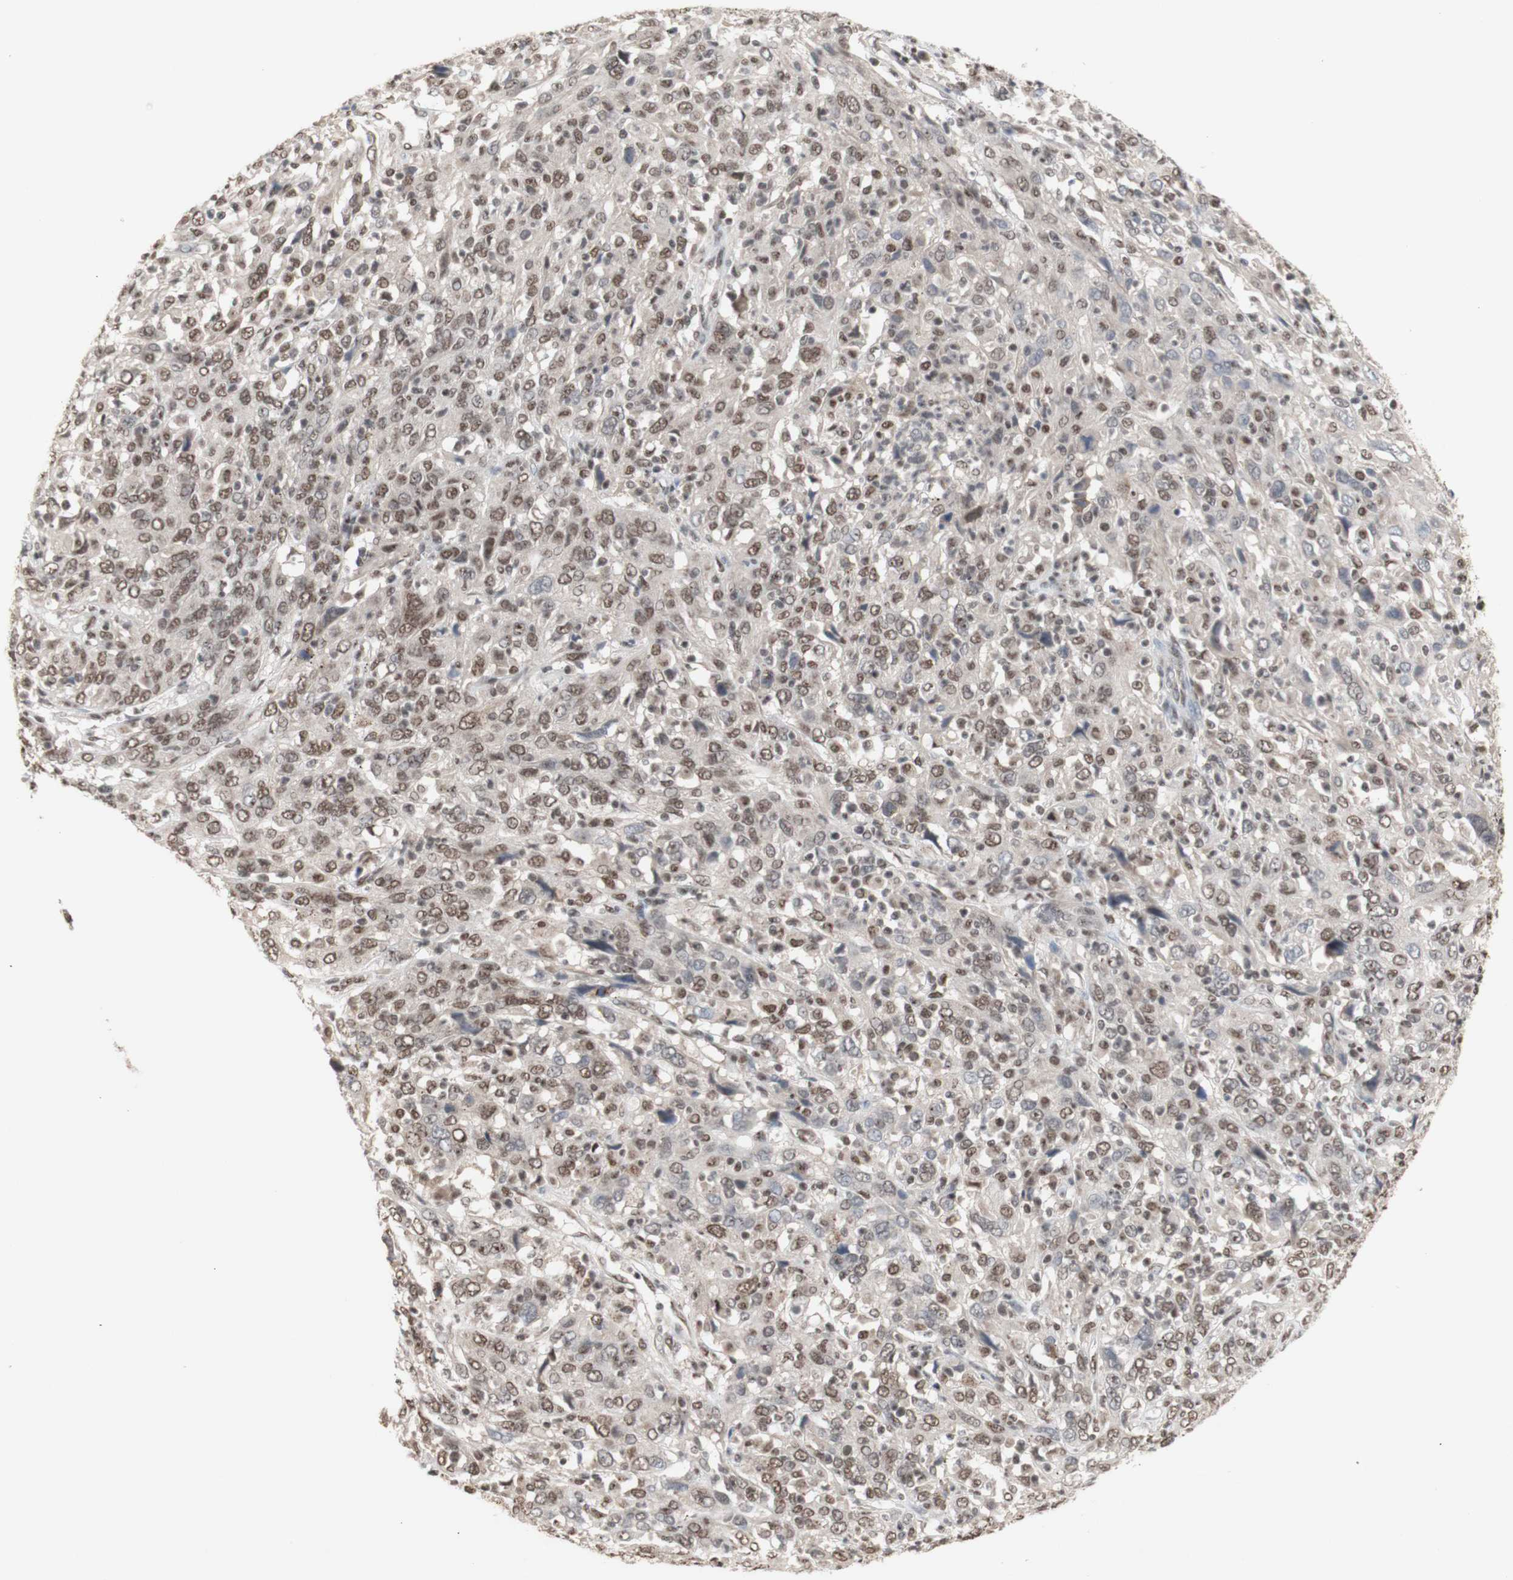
{"staining": {"intensity": "weak", "quantity": ">75%", "location": "nuclear"}, "tissue": "cervical cancer", "cell_type": "Tumor cells", "image_type": "cancer", "snomed": [{"axis": "morphology", "description": "Squamous cell carcinoma, NOS"}, {"axis": "topography", "description": "Cervix"}], "caption": "Immunohistochemistry (IHC) (DAB (3,3'-diaminobenzidine)) staining of human cervical squamous cell carcinoma shows weak nuclear protein positivity in approximately >75% of tumor cells. Nuclei are stained in blue.", "gene": "SFPQ", "patient": {"sex": "female", "age": 46}}